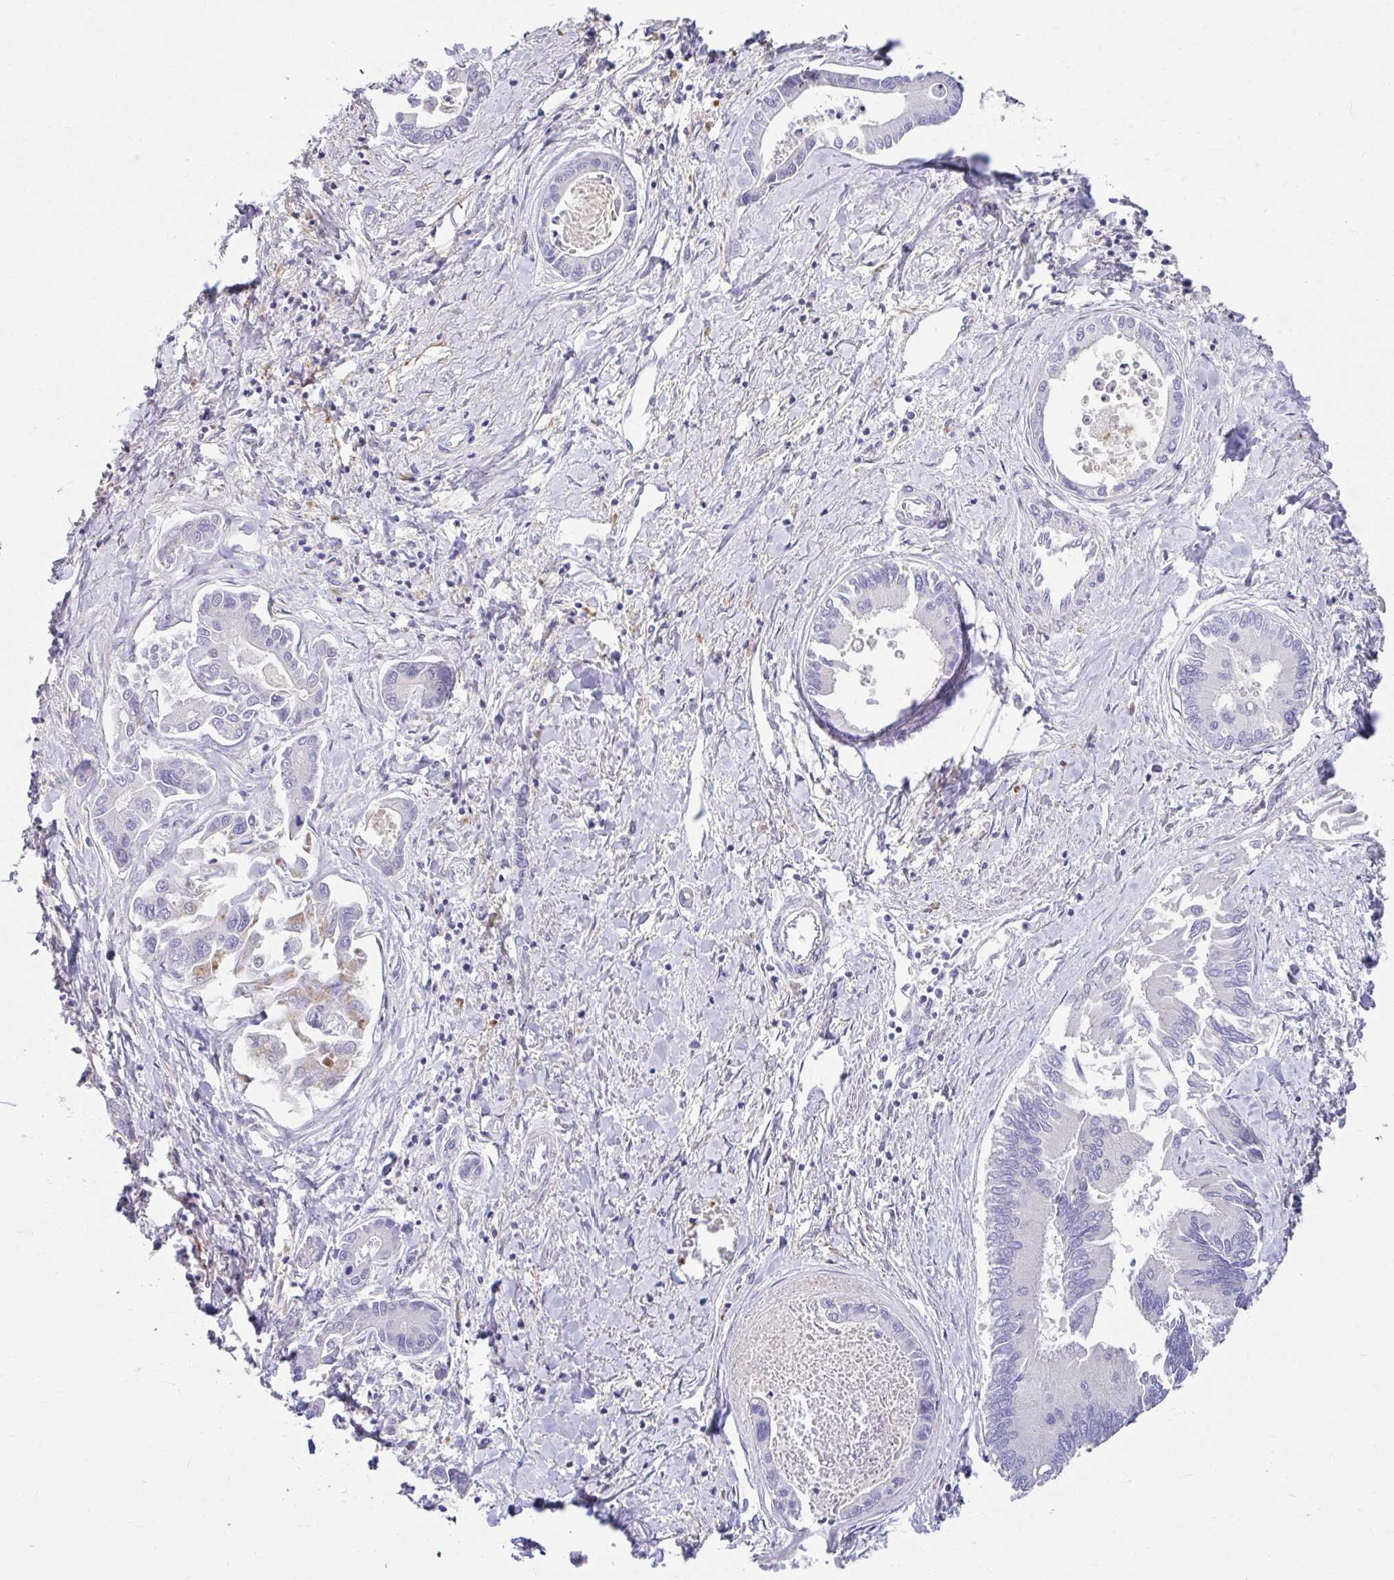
{"staining": {"intensity": "negative", "quantity": "none", "location": "none"}, "tissue": "liver cancer", "cell_type": "Tumor cells", "image_type": "cancer", "snomed": [{"axis": "morphology", "description": "Cholangiocarcinoma"}, {"axis": "topography", "description": "Liver"}], "caption": "Tumor cells are negative for brown protein staining in liver cancer (cholangiocarcinoma).", "gene": "ZNF33A", "patient": {"sex": "male", "age": 66}}